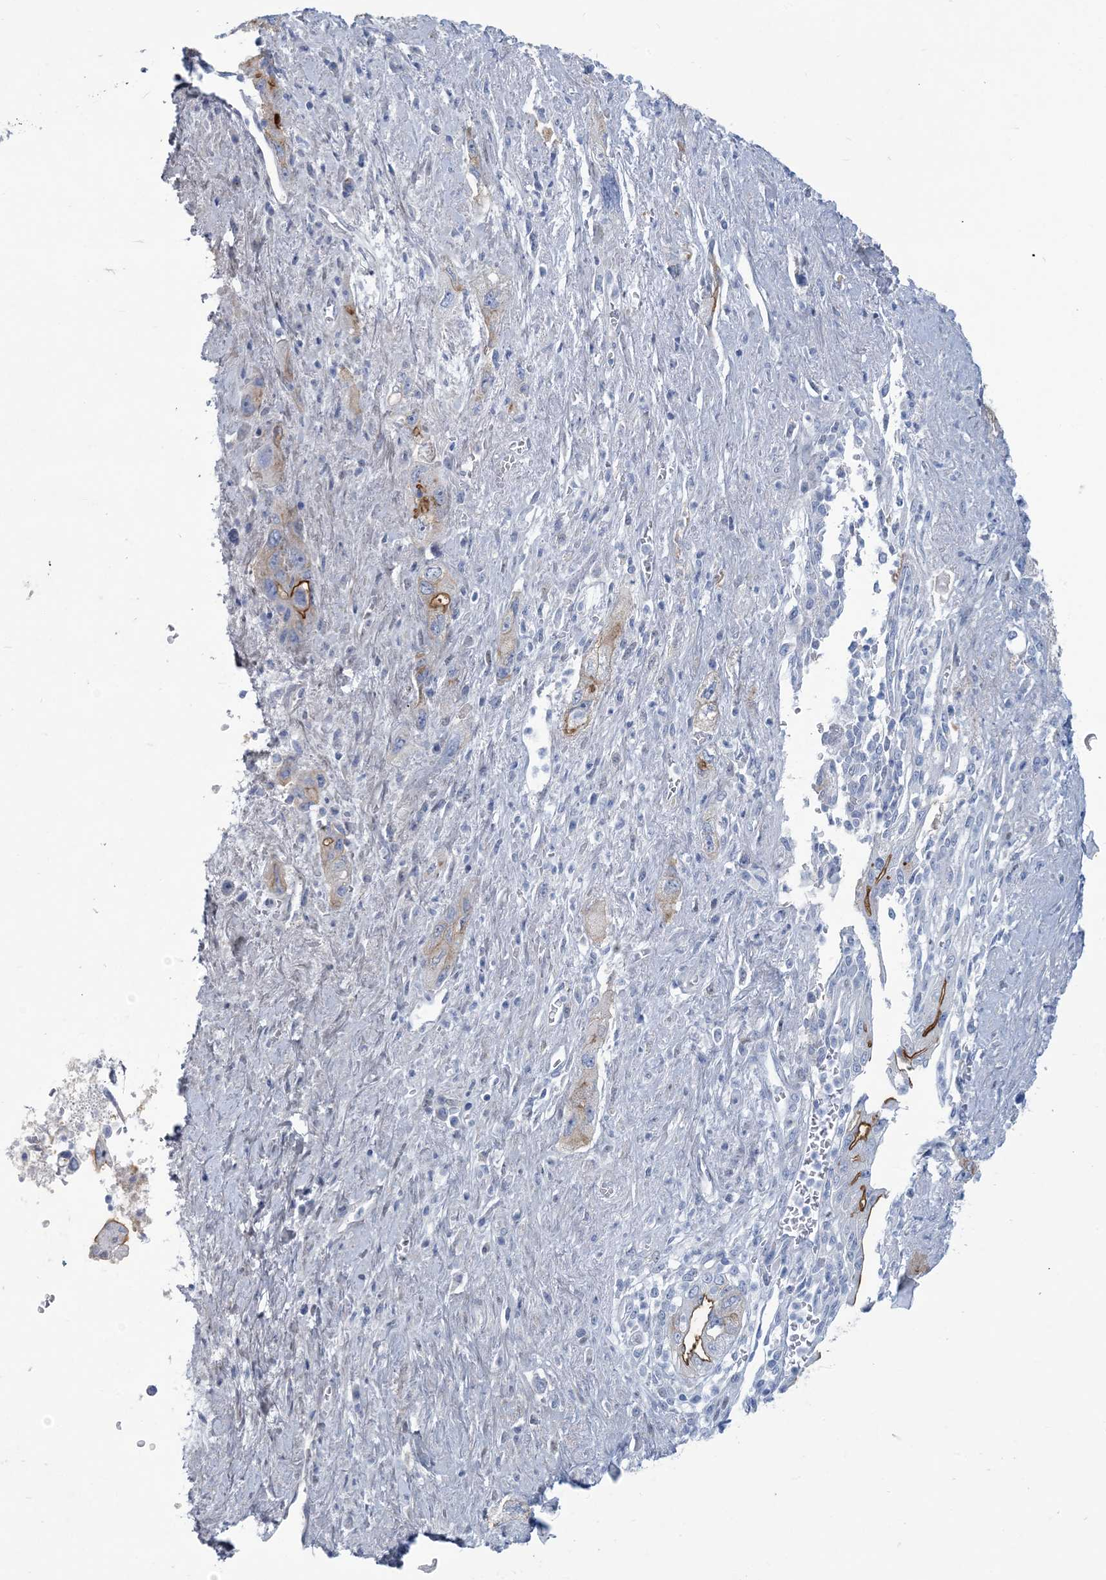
{"staining": {"intensity": "moderate", "quantity": "<25%", "location": "cytoplasmic/membranous"}, "tissue": "pancreatic cancer", "cell_type": "Tumor cells", "image_type": "cancer", "snomed": [{"axis": "morphology", "description": "Adenocarcinoma, NOS"}, {"axis": "topography", "description": "Pancreas"}], "caption": "Approximately <25% of tumor cells in pancreatic cancer (adenocarcinoma) display moderate cytoplasmic/membranous protein positivity as visualized by brown immunohistochemical staining.", "gene": "MOXD1", "patient": {"sex": "female", "age": 73}}